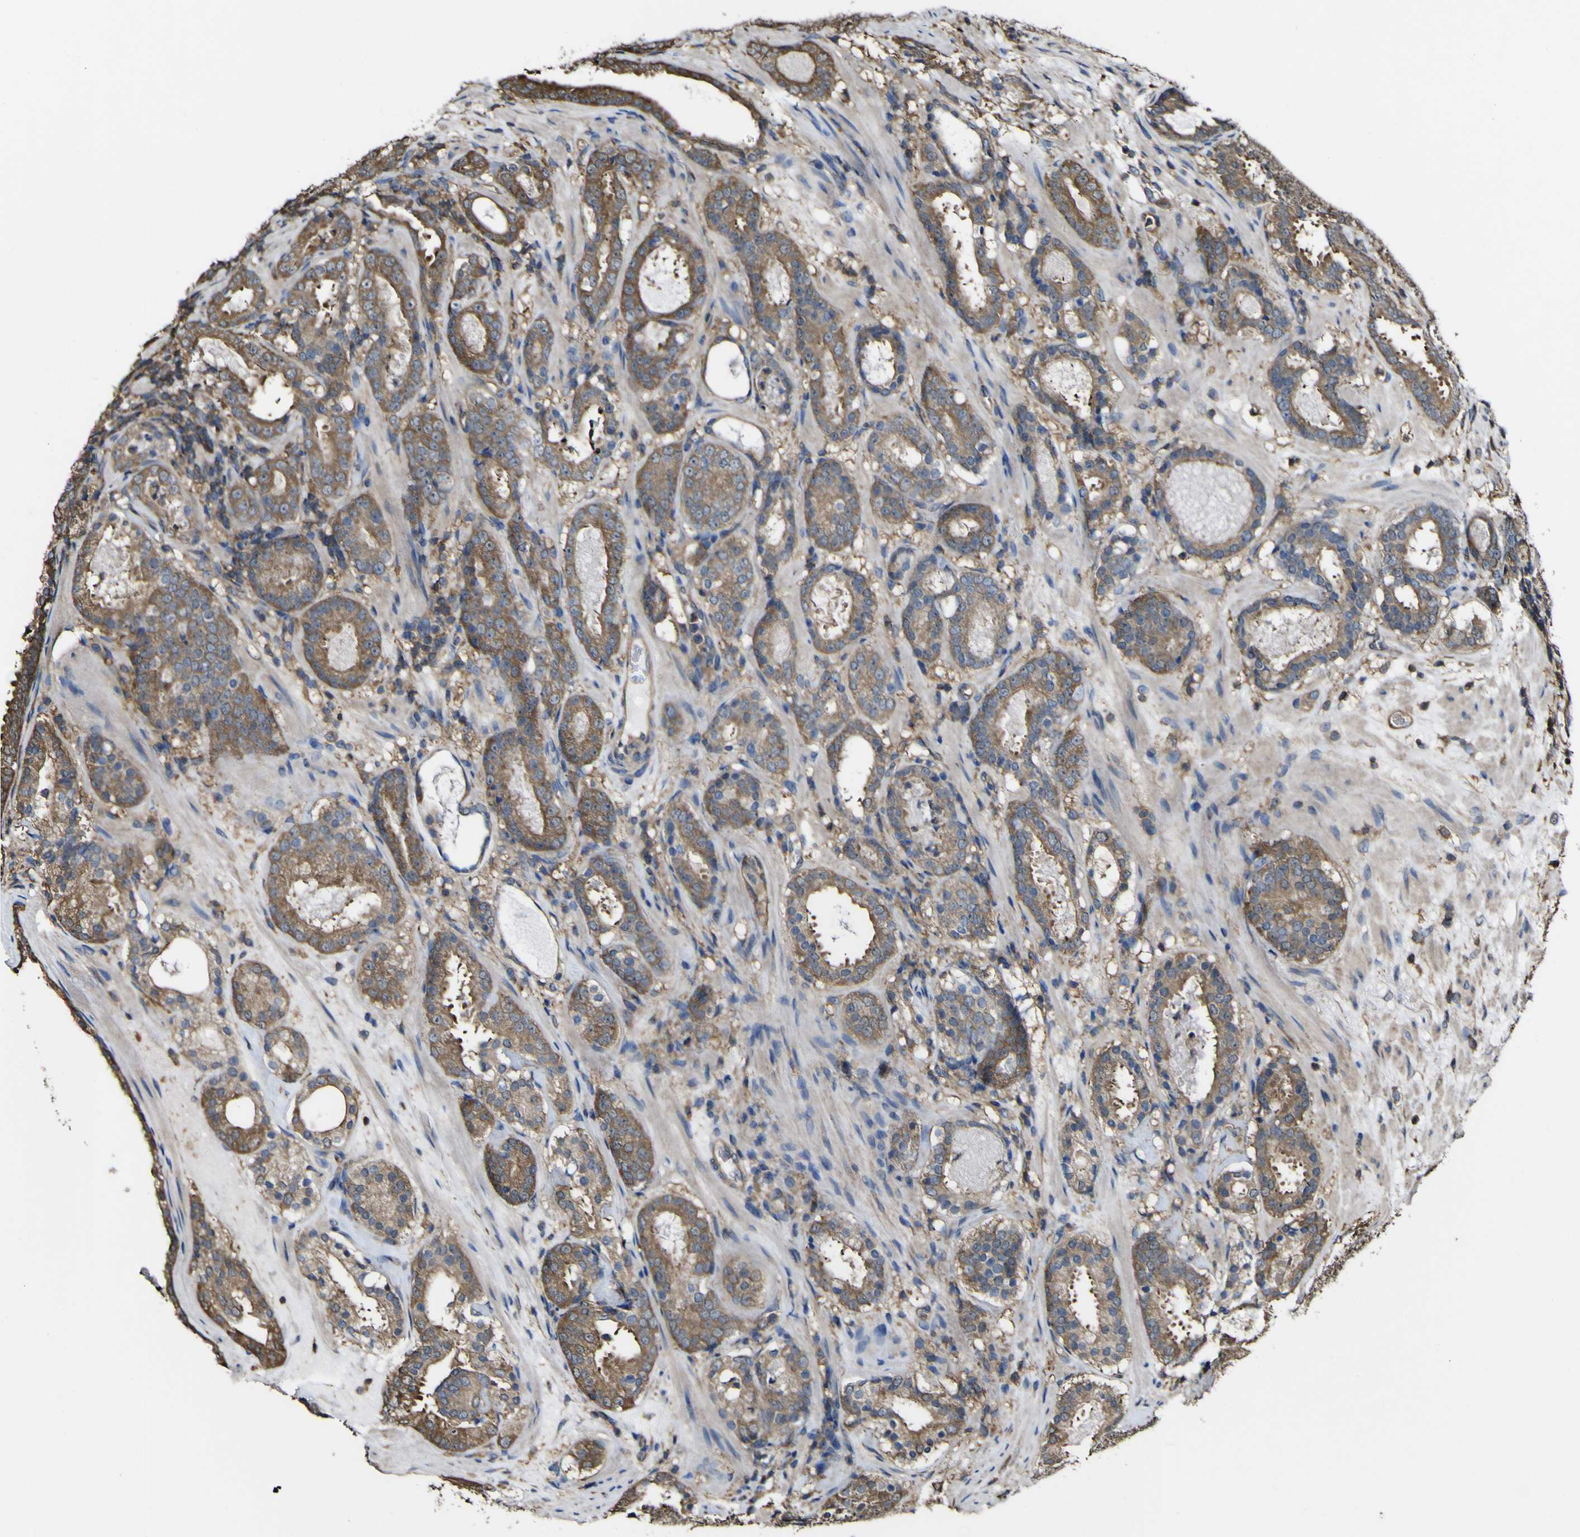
{"staining": {"intensity": "moderate", "quantity": ">75%", "location": "cytoplasmic/membranous"}, "tissue": "prostate cancer", "cell_type": "Tumor cells", "image_type": "cancer", "snomed": [{"axis": "morphology", "description": "Adenocarcinoma, Low grade"}, {"axis": "topography", "description": "Prostate"}], "caption": "Brown immunohistochemical staining in human prostate cancer (low-grade adenocarcinoma) shows moderate cytoplasmic/membranous expression in approximately >75% of tumor cells.", "gene": "PTPRR", "patient": {"sex": "male", "age": 69}}